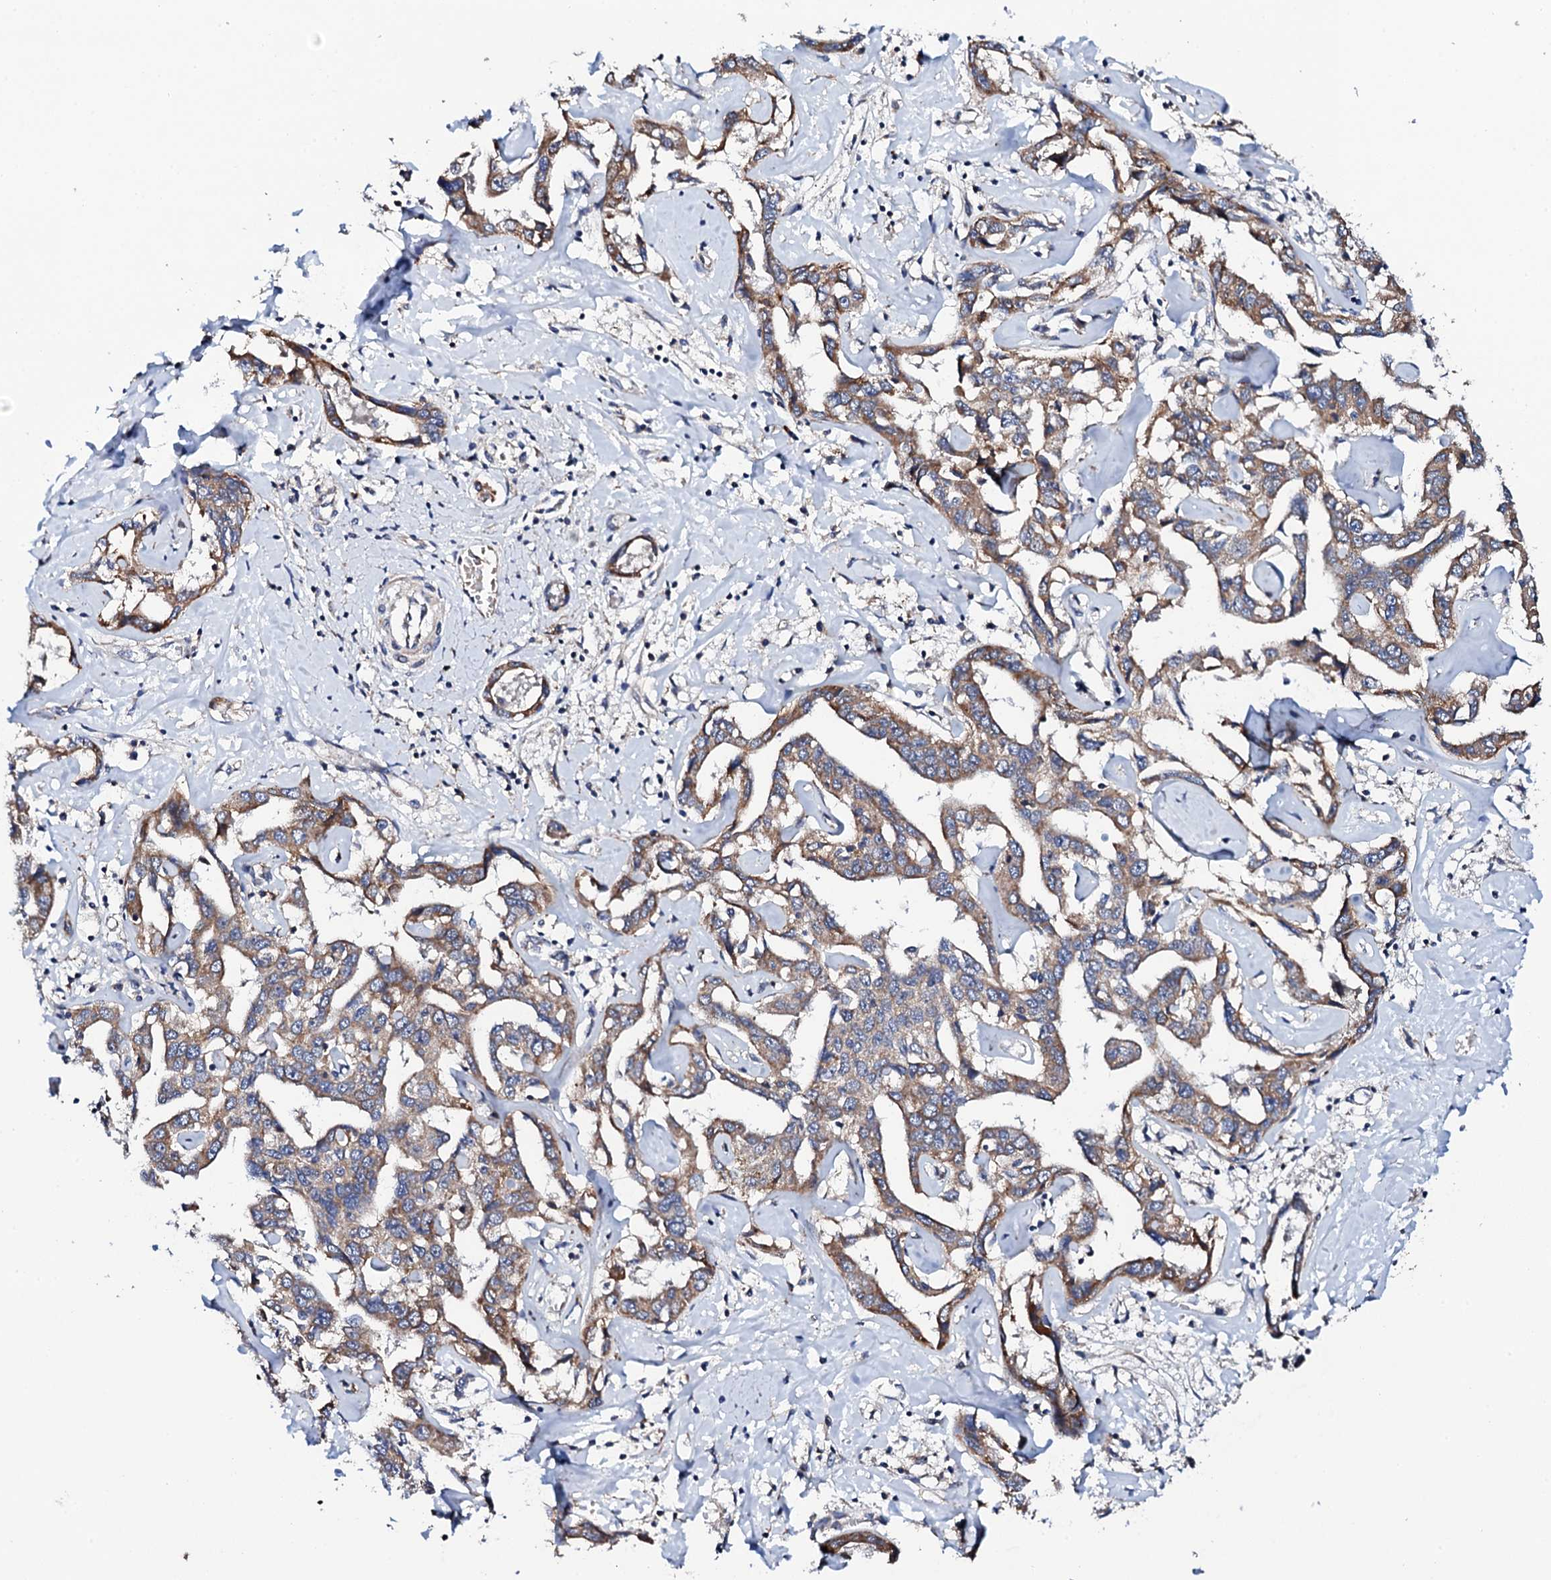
{"staining": {"intensity": "moderate", "quantity": ">75%", "location": "cytoplasmic/membranous"}, "tissue": "liver cancer", "cell_type": "Tumor cells", "image_type": "cancer", "snomed": [{"axis": "morphology", "description": "Cholangiocarcinoma"}, {"axis": "topography", "description": "Liver"}], "caption": "Brown immunohistochemical staining in cholangiocarcinoma (liver) demonstrates moderate cytoplasmic/membranous positivity in about >75% of tumor cells.", "gene": "COG4", "patient": {"sex": "male", "age": 59}}